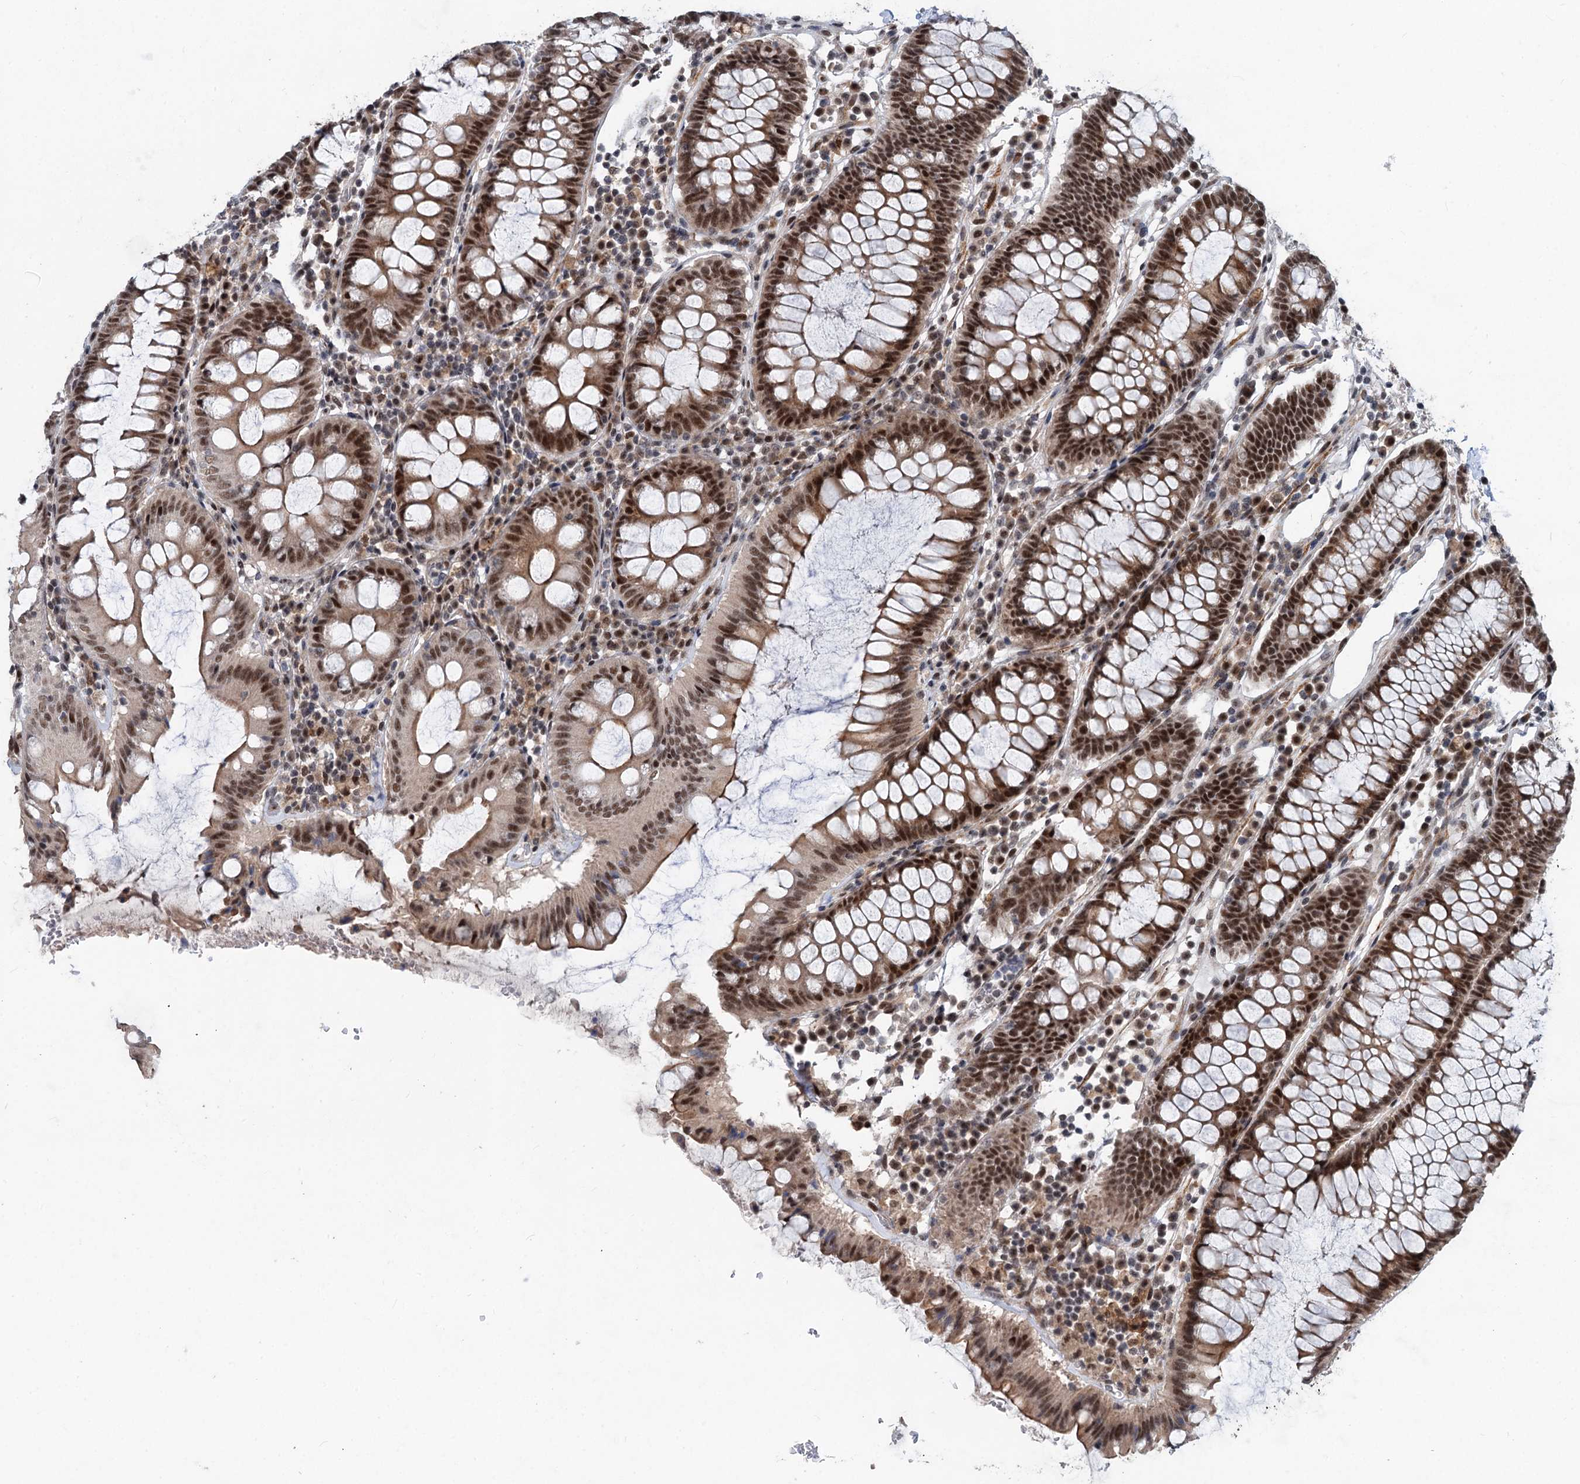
{"staining": {"intensity": "moderate", "quantity": ">75%", "location": "nuclear"}, "tissue": "colorectal cancer", "cell_type": "Tumor cells", "image_type": "cancer", "snomed": [{"axis": "morphology", "description": "Normal tissue, NOS"}, {"axis": "morphology", "description": "Adenocarcinoma, NOS"}, {"axis": "topography", "description": "Colon"}], "caption": "Human colorectal adenocarcinoma stained for a protein (brown) demonstrates moderate nuclear positive staining in about >75% of tumor cells.", "gene": "PHF8", "patient": {"sex": "female", "age": 75}}